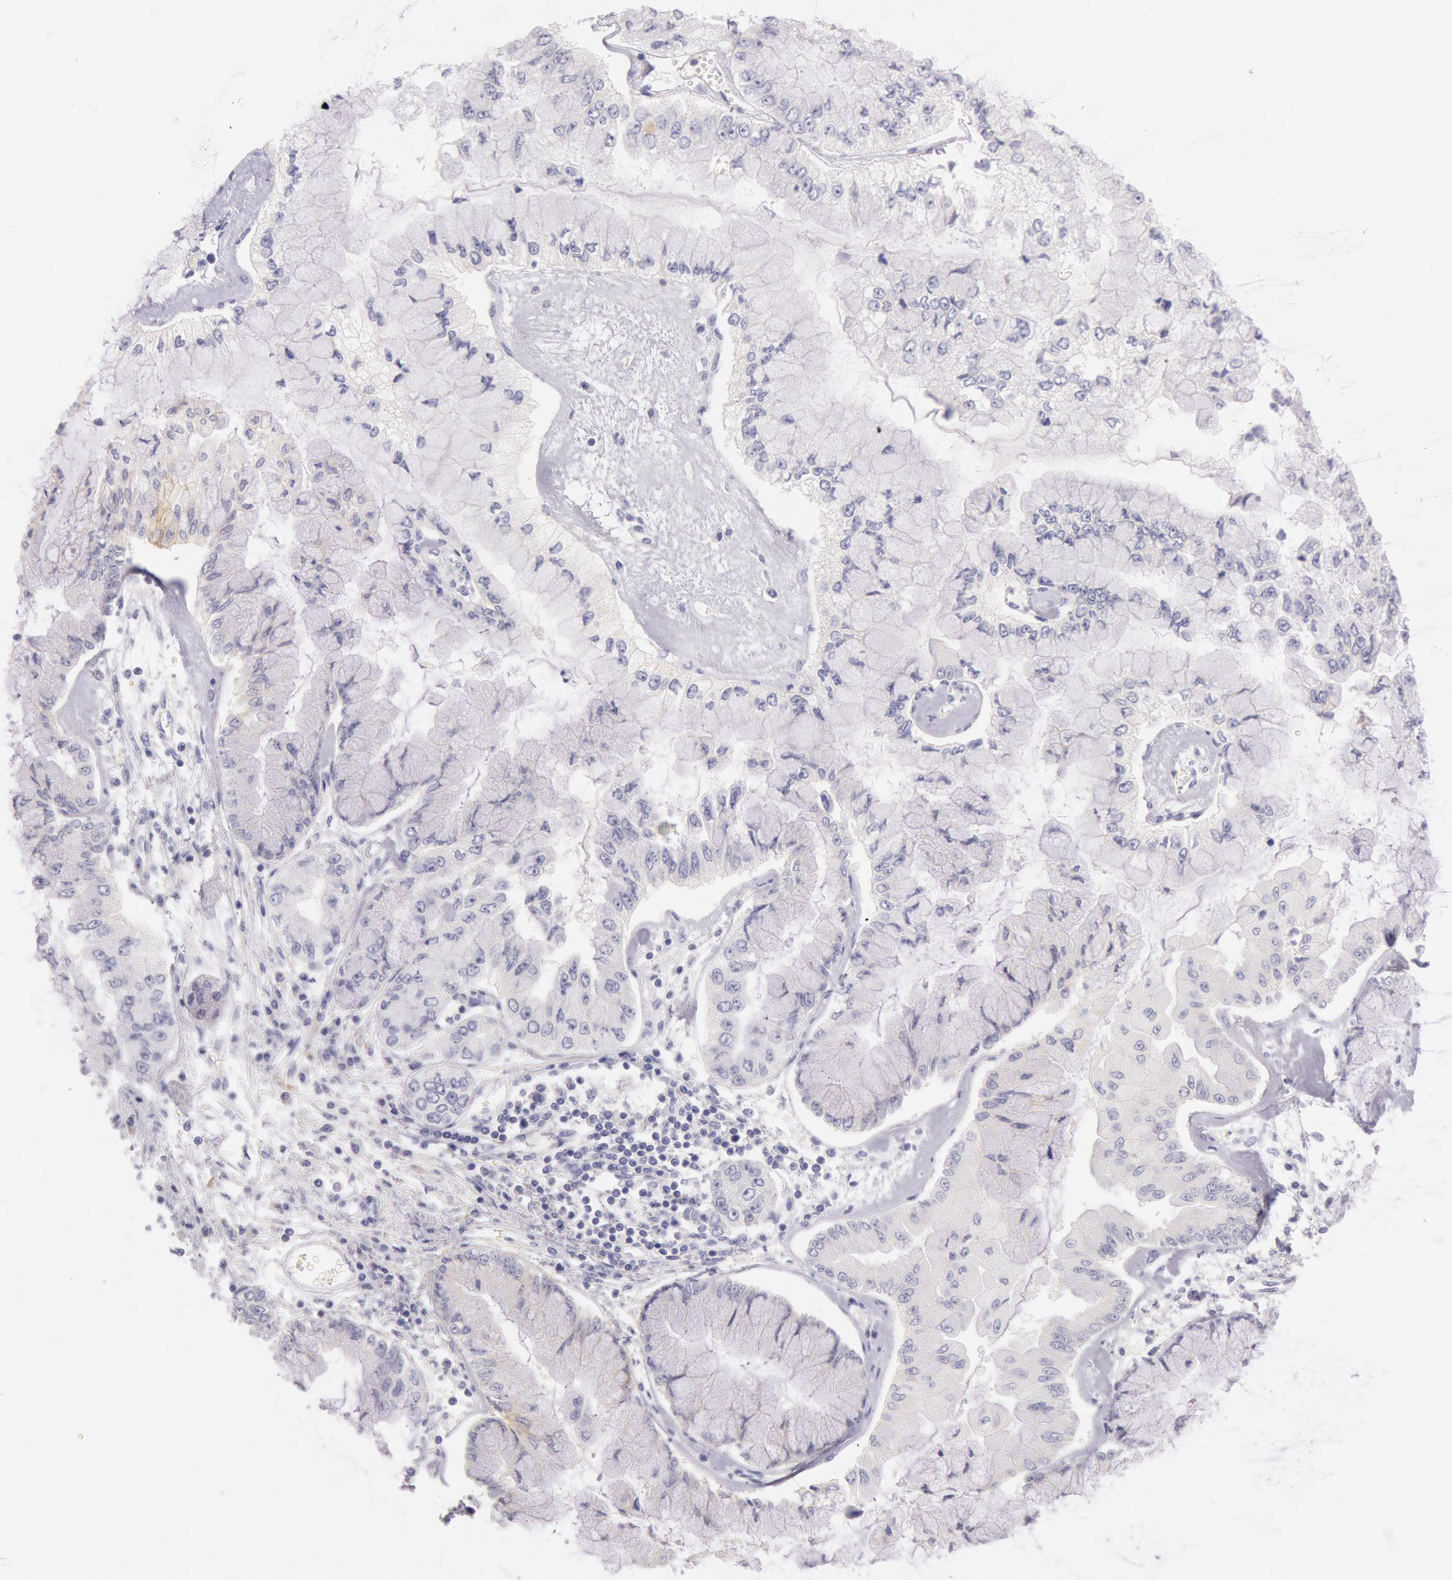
{"staining": {"intensity": "negative", "quantity": "none", "location": "none"}, "tissue": "liver cancer", "cell_type": "Tumor cells", "image_type": "cancer", "snomed": [{"axis": "morphology", "description": "Cholangiocarcinoma"}, {"axis": "topography", "description": "Liver"}], "caption": "An IHC photomicrograph of cholangiocarcinoma (liver) is shown. There is no staining in tumor cells of cholangiocarcinoma (liver).", "gene": "EGFR", "patient": {"sex": "female", "age": 79}}